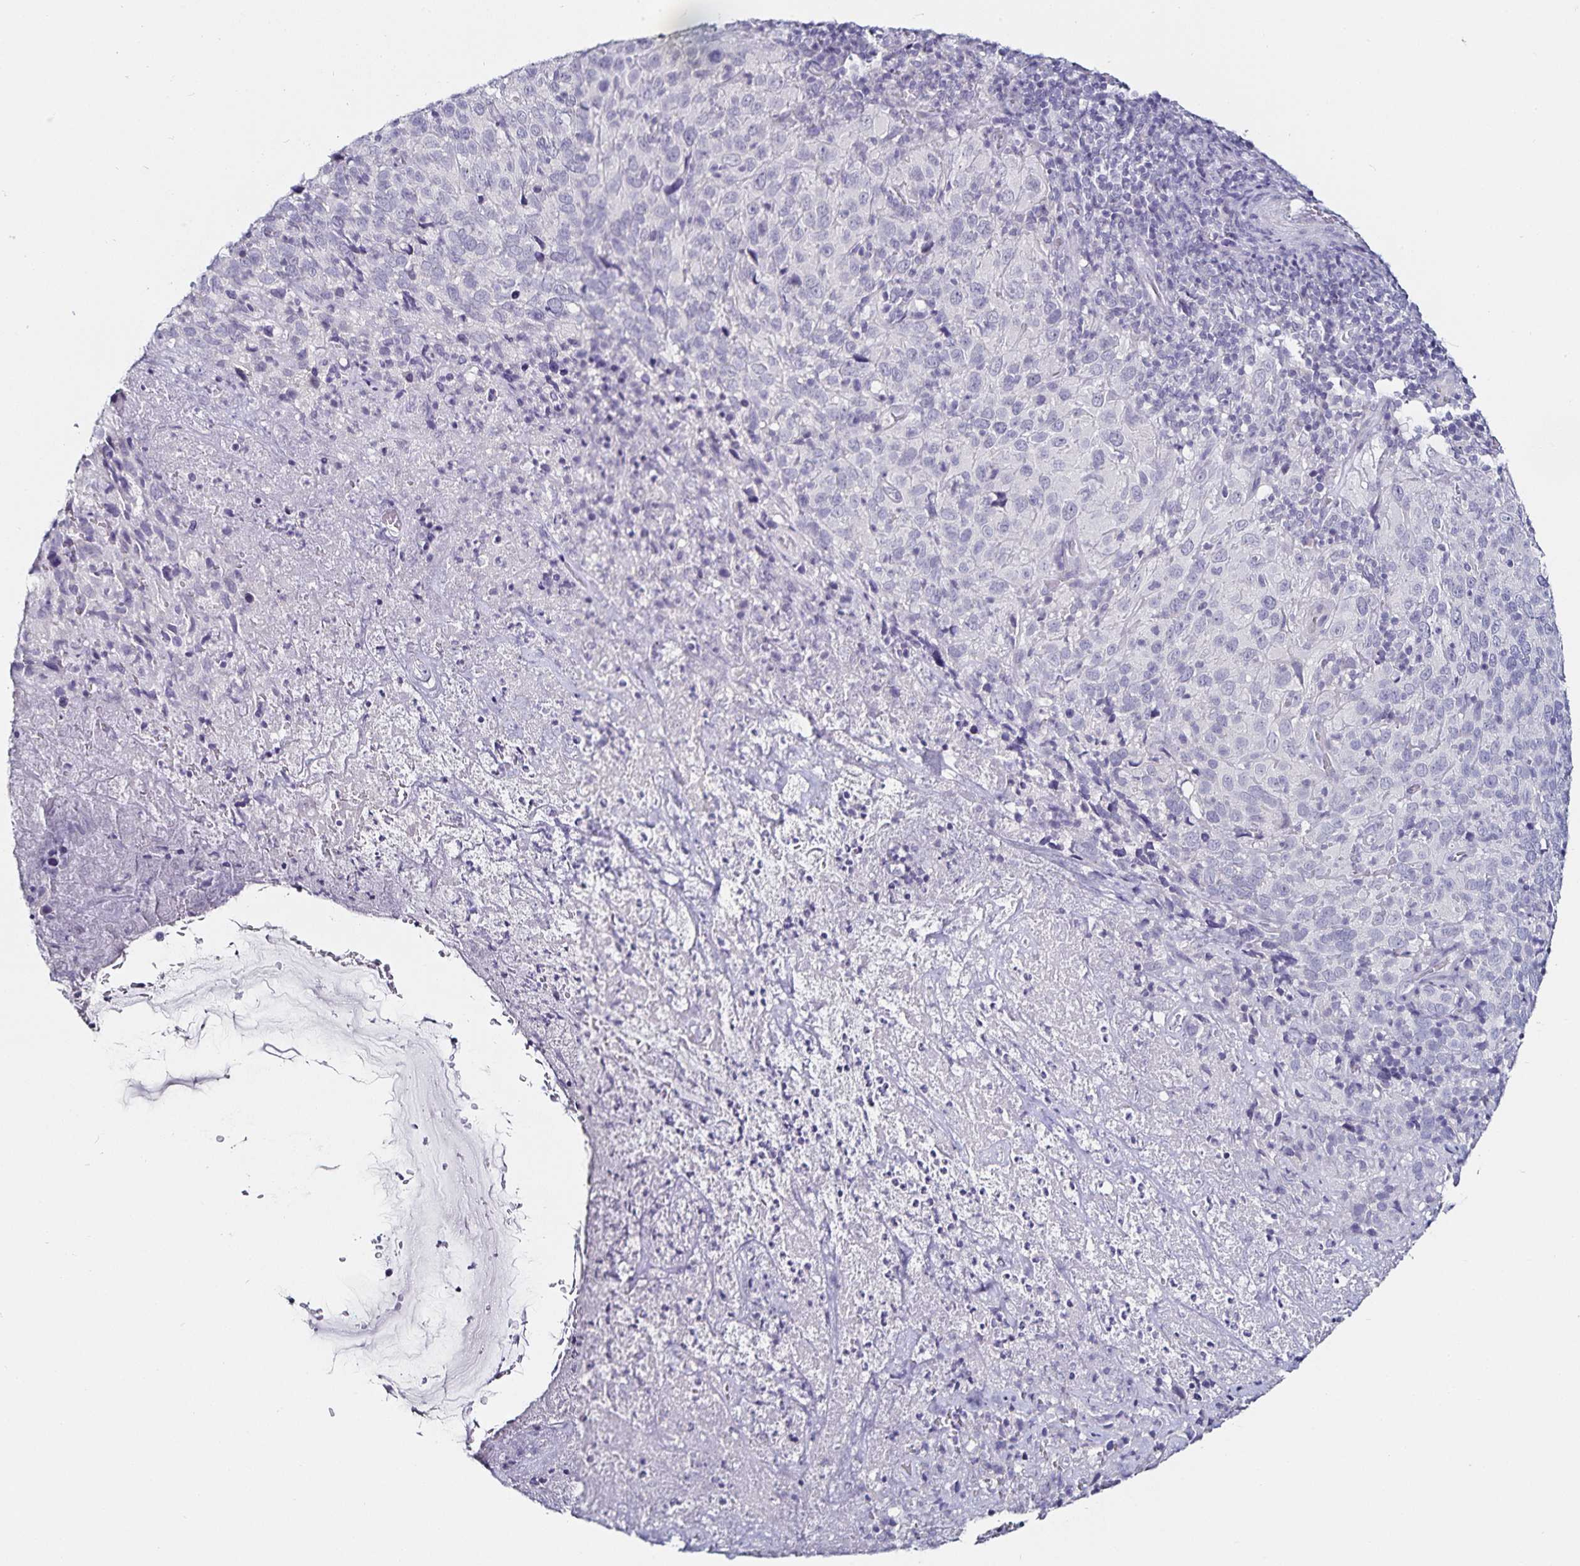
{"staining": {"intensity": "negative", "quantity": "none", "location": "none"}, "tissue": "cervical cancer", "cell_type": "Tumor cells", "image_type": "cancer", "snomed": [{"axis": "morphology", "description": "Squamous cell carcinoma, NOS"}, {"axis": "topography", "description": "Cervix"}], "caption": "High magnification brightfield microscopy of cervical squamous cell carcinoma stained with DAB (3,3'-diaminobenzidine) (brown) and counterstained with hematoxylin (blue): tumor cells show no significant positivity.", "gene": "TSPAN7", "patient": {"sex": "female", "age": 51}}